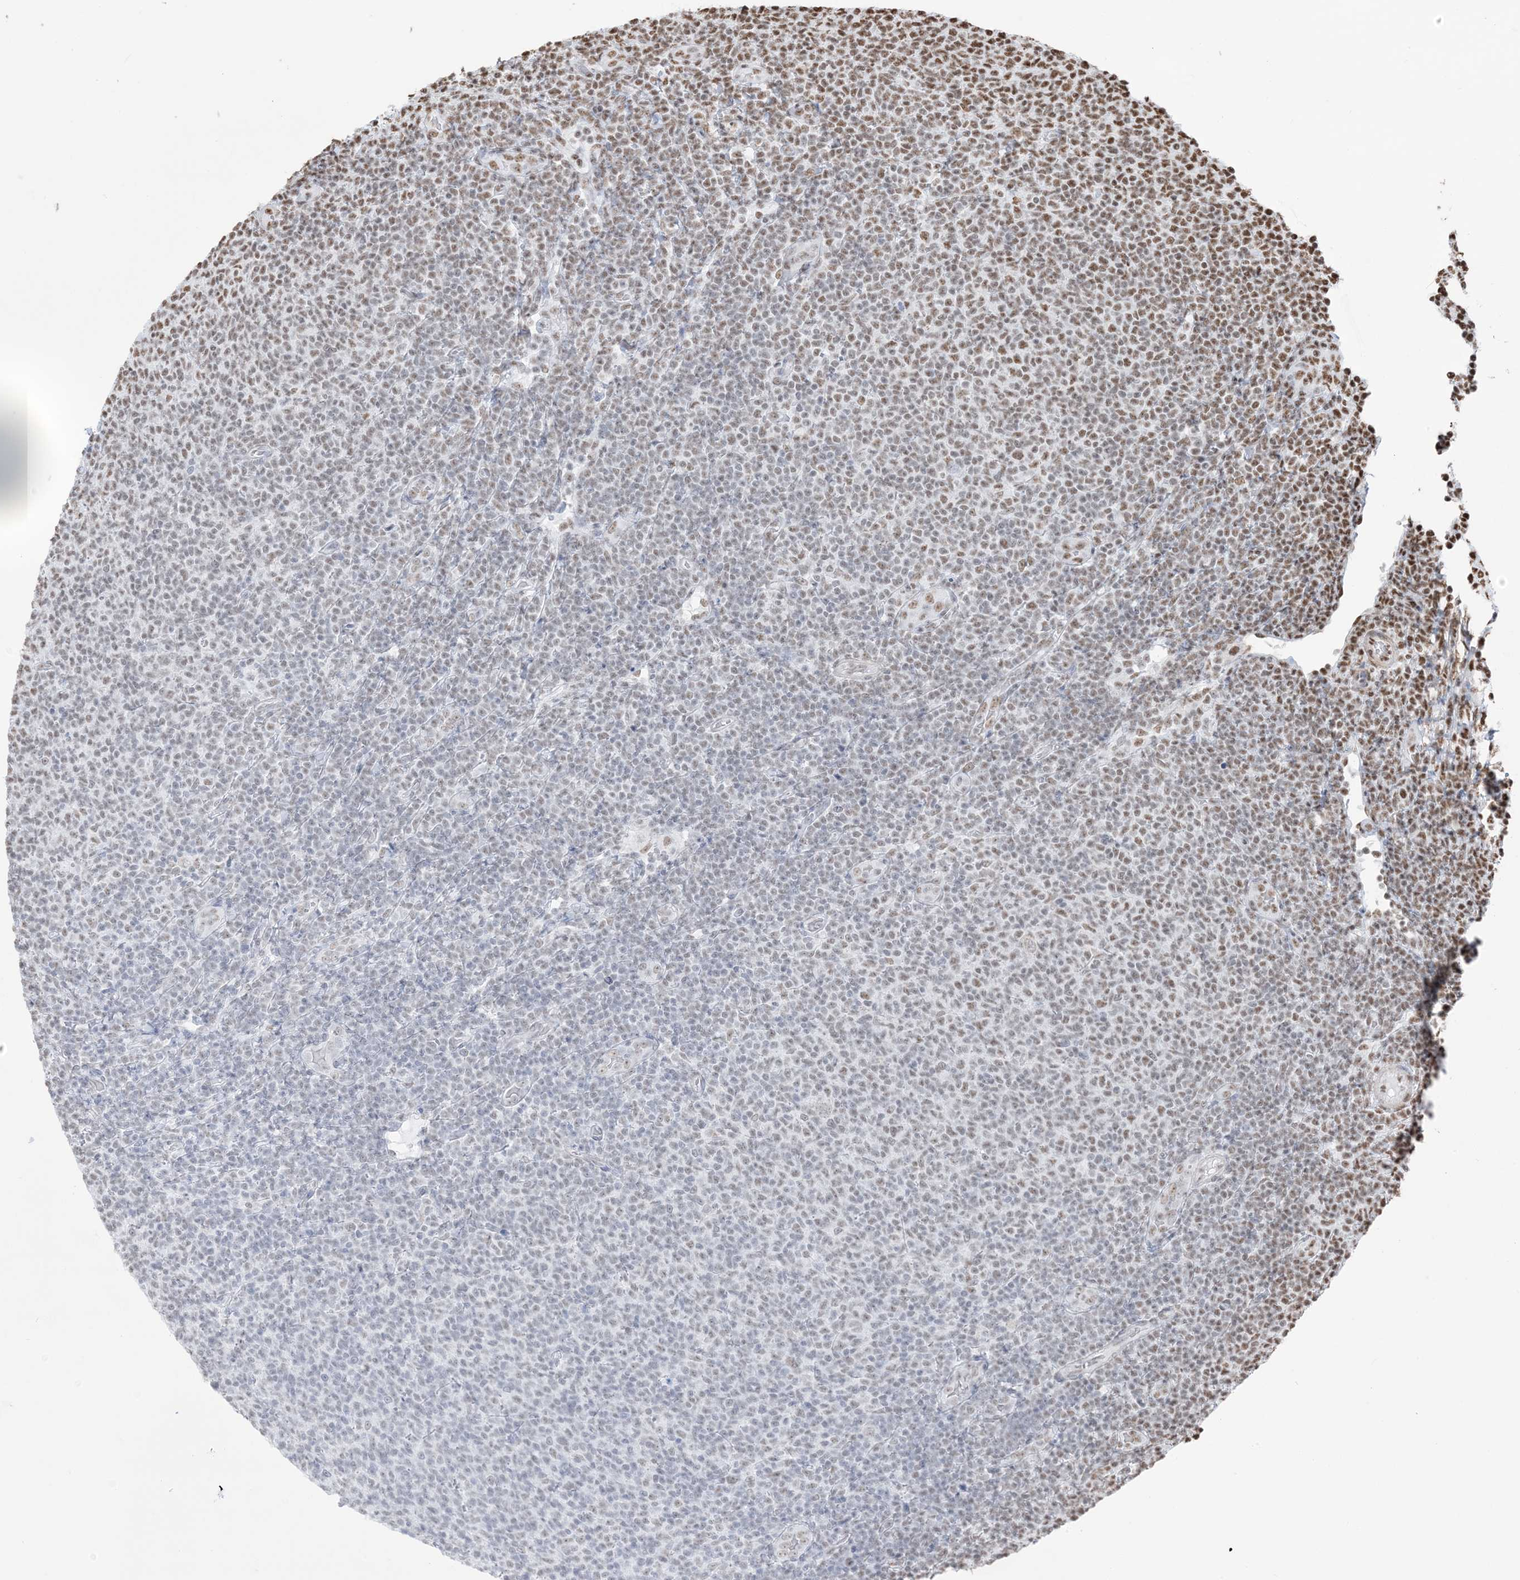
{"staining": {"intensity": "moderate", "quantity": "<25%", "location": "nuclear"}, "tissue": "lymphoma", "cell_type": "Tumor cells", "image_type": "cancer", "snomed": [{"axis": "morphology", "description": "Malignant lymphoma, non-Hodgkin's type, Low grade"}, {"axis": "topography", "description": "Lymph node"}], "caption": "Immunohistochemical staining of human malignant lymphoma, non-Hodgkin's type (low-grade) exhibits moderate nuclear protein staining in approximately <25% of tumor cells. (brown staining indicates protein expression, while blue staining denotes nuclei).", "gene": "ZNF792", "patient": {"sex": "male", "age": 66}}